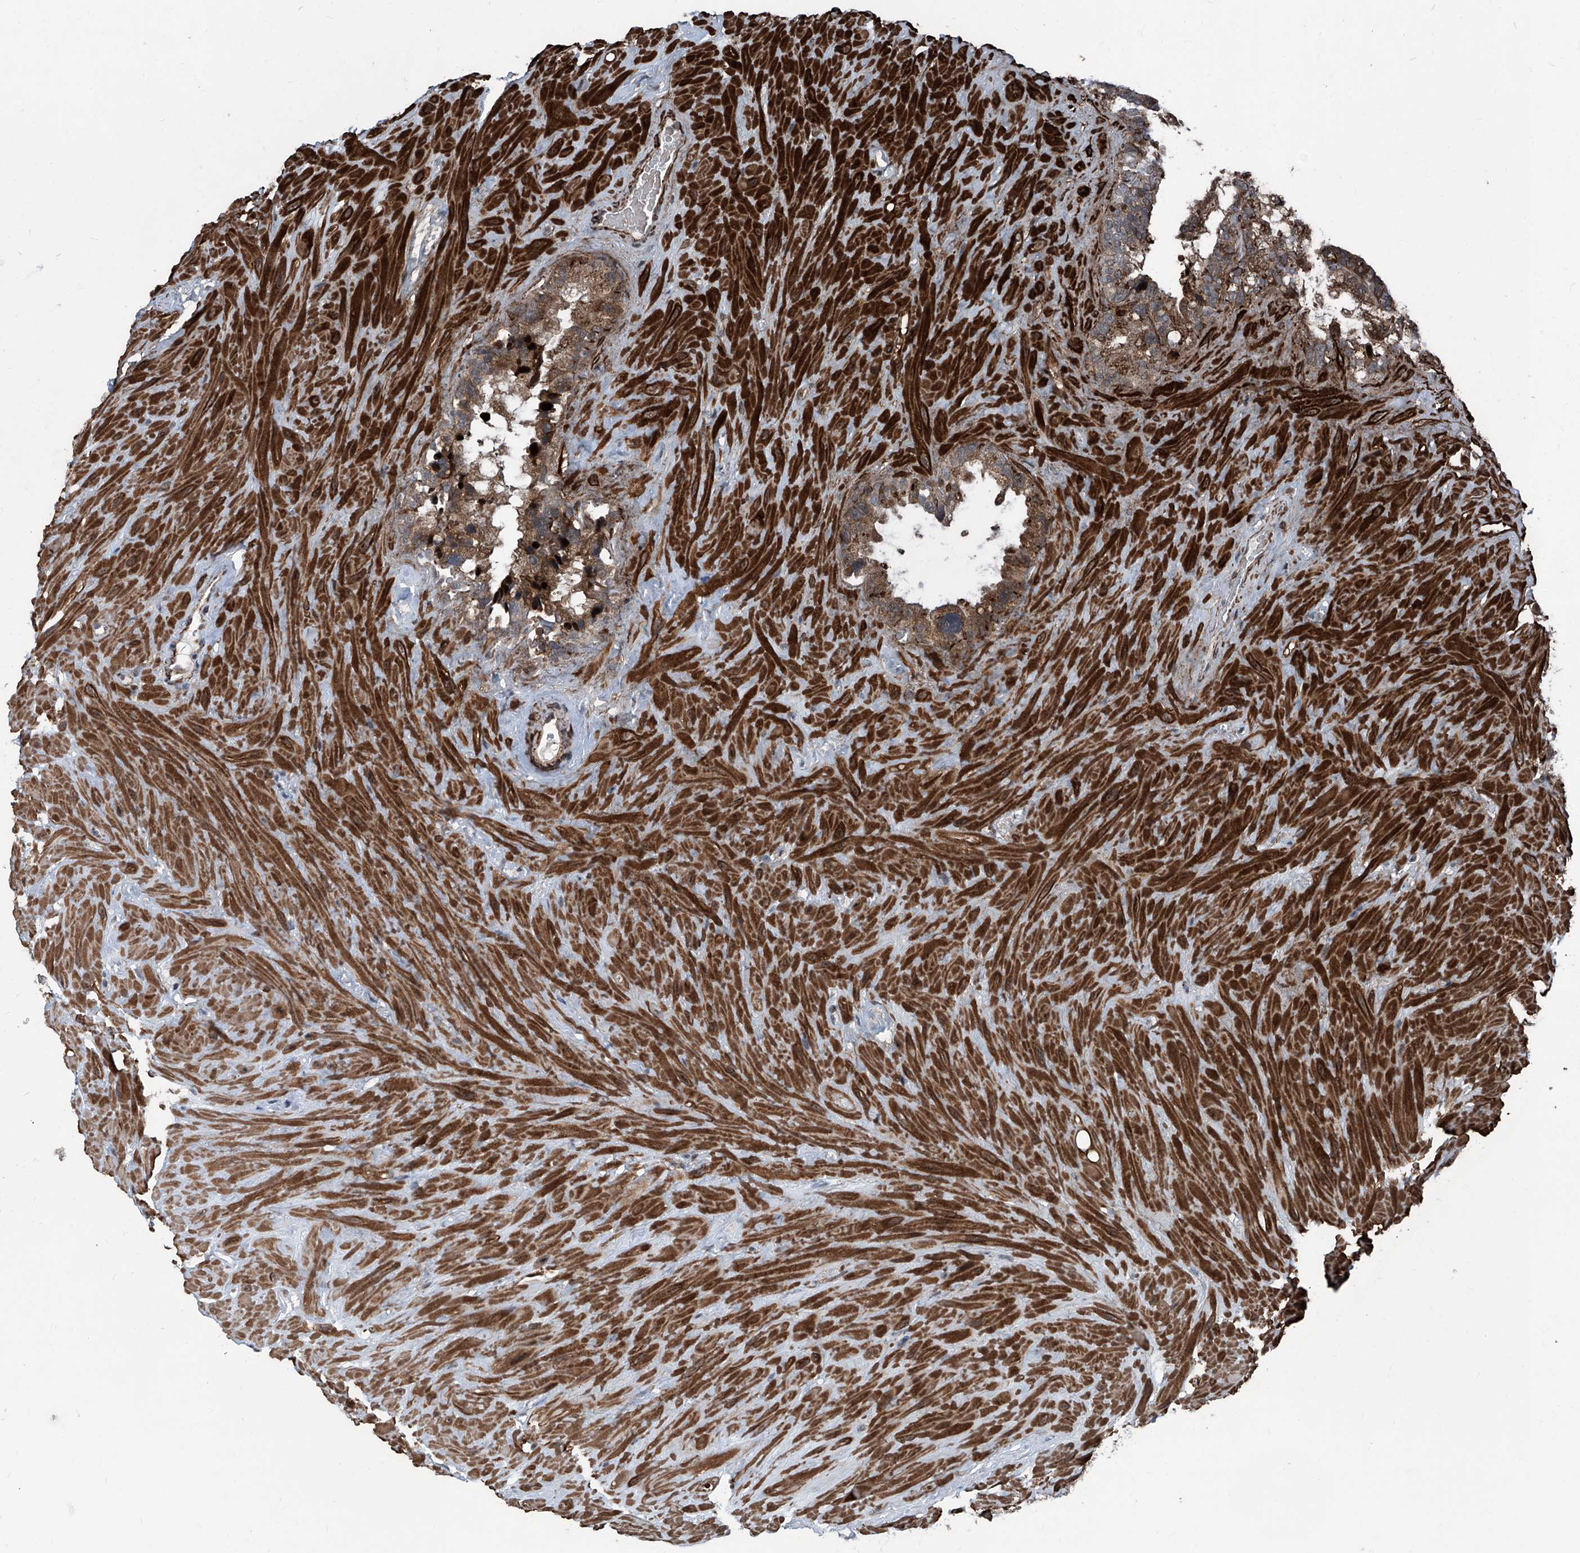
{"staining": {"intensity": "moderate", "quantity": ">75%", "location": "cytoplasmic/membranous"}, "tissue": "seminal vesicle", "cell_type": "Glandular cells", "image_type": "normal", "snomed": [{"axis": "morphology", "description": "Normal tissue, NOS"}, {"axis": "topography", "description": "Prostate"}, {"axis": "topography", "description": "Seminal veicle"}], "caption": "This photomicrograph demonstrates immunohistochemistry (IHC) staining of unremarkable human seminal vesicle, with medium moderate cytoplasmic/membranous expression in about >75% of glandular cells.", "gene": "COA7", "patient": {"sex": "male", "age": 68}}